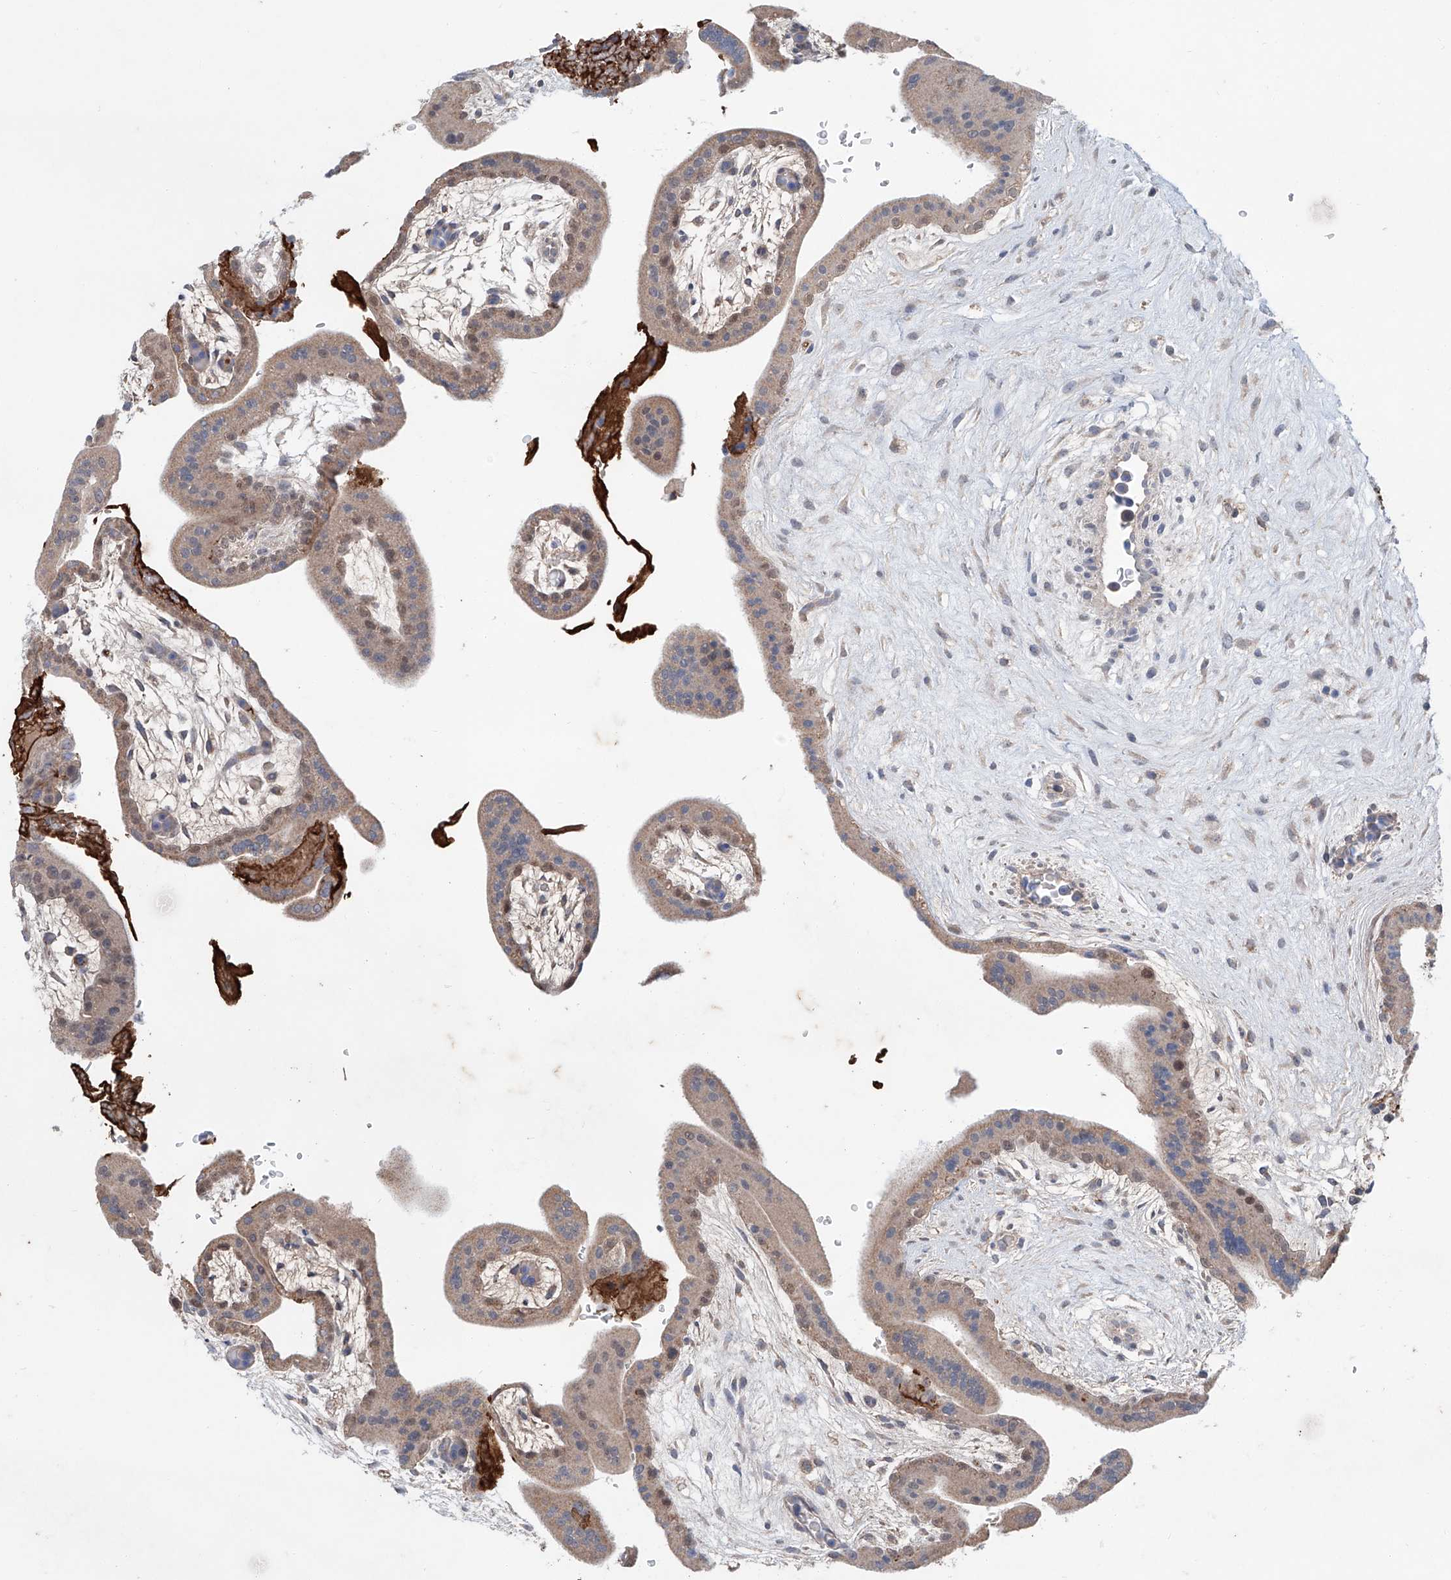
{"staining": {"intensity": "weak", "quantity": ">75%", "location": "cytoplasmic/membranous"}, "tissue": "placenta", "cell_type": "Trophoblastic cells", "image_type": "normal", "snomed": [{"axis": "morphology", "description": "Normal tissue, NOS"}, {"axis": "topography", "description": "Placenta"}], "caption": "Placenta stained with immunohistochemistry (IHC) demonstrates weak cytoplasmic/membranous staining in approximately >75% of trophoblastic cells. Nuclei are stained in blue.", "gene": "SIX4", "patient": {"sex": "female", "age": 35}}